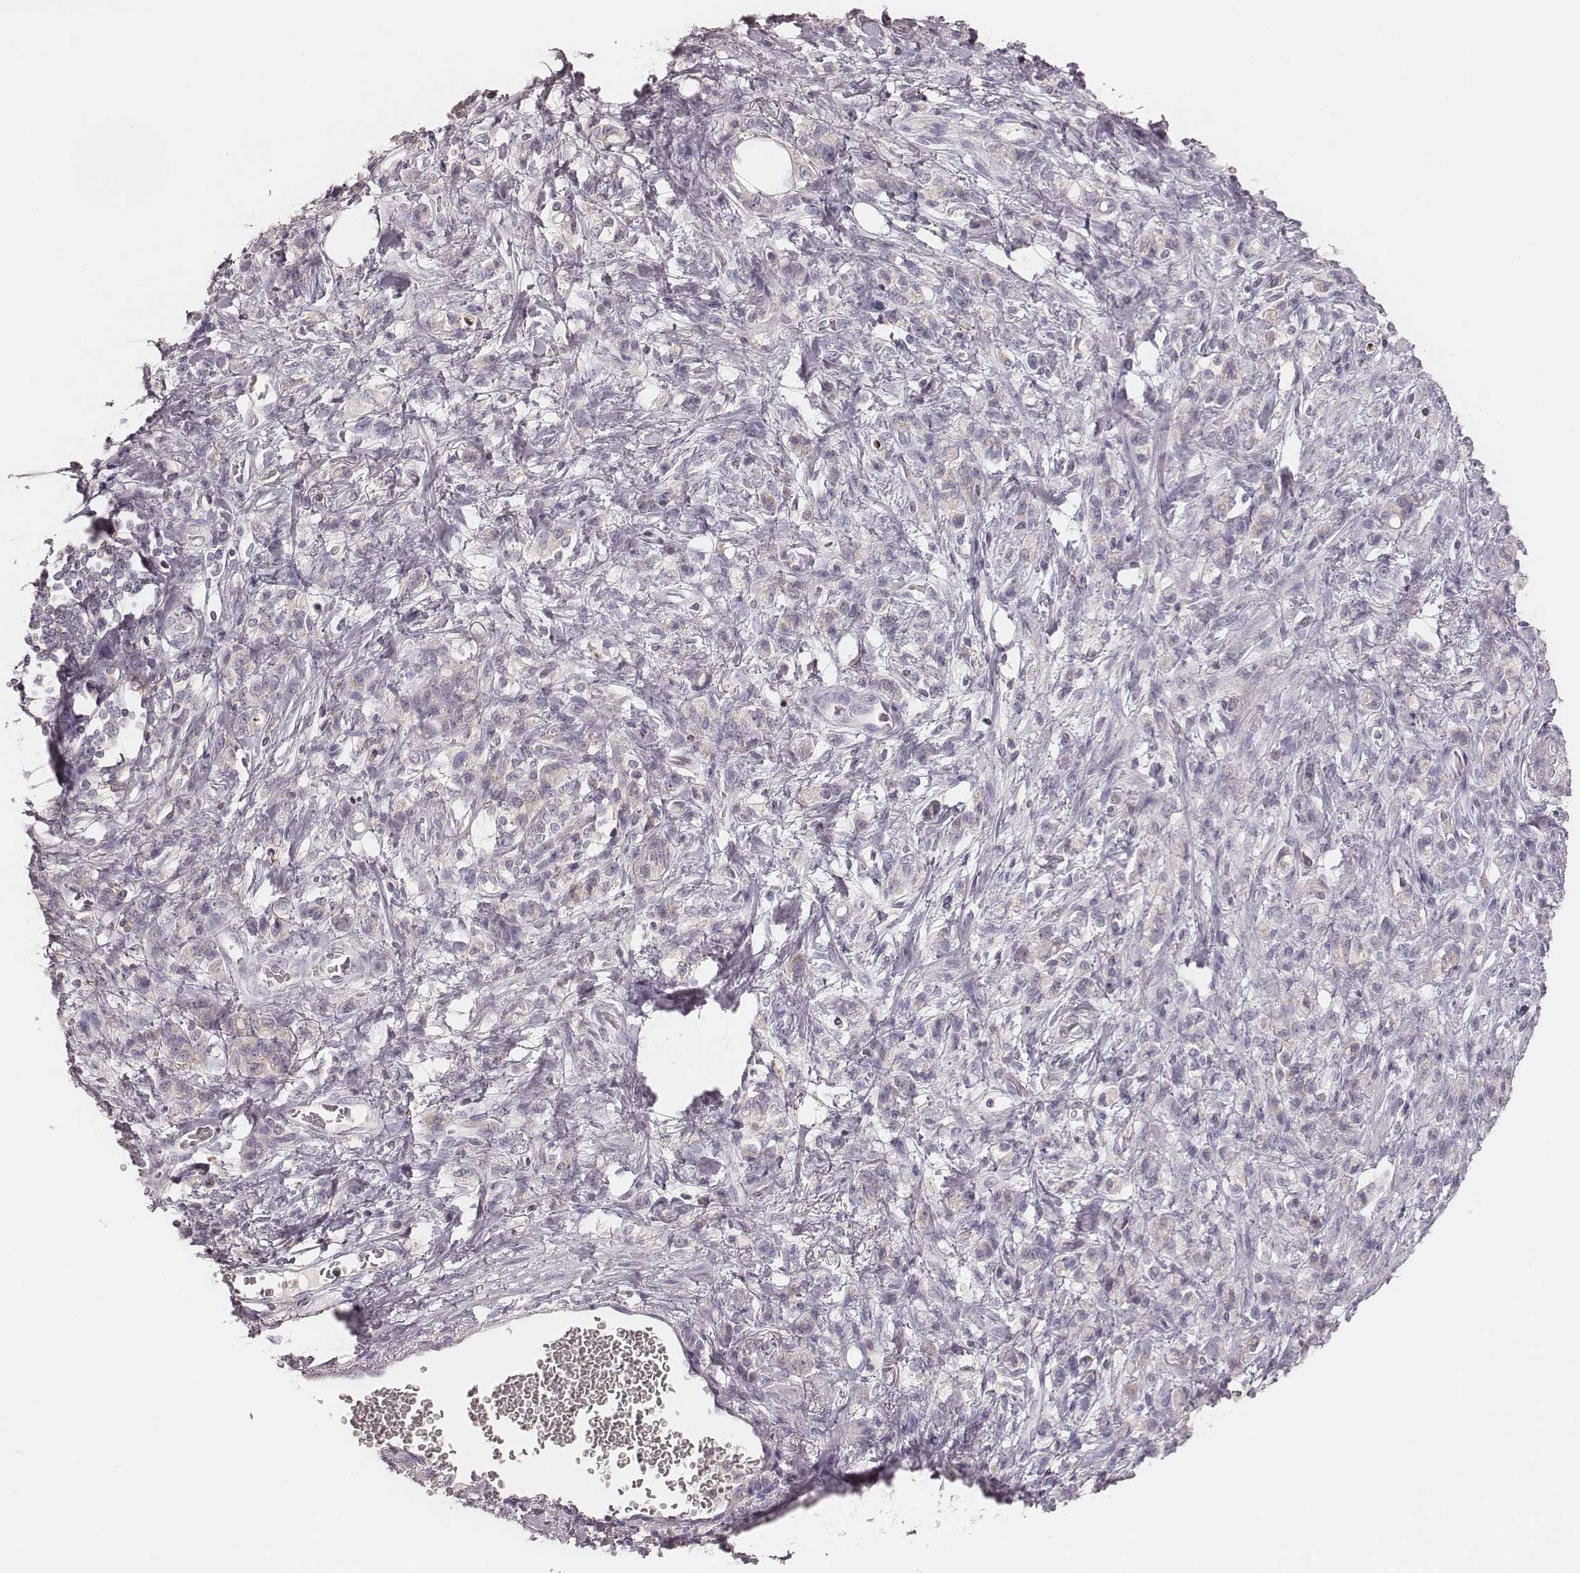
{"staining": {"intensity": "negative", "quantity": "none", "location": "none"}, "tissue": "stomach cancer", "cell_type": "Tumor cells", "image_type": "cancer", "snomed": [{"axis": "morphology", "description": "Adenocarcinoma, NOS"}, {"axis": "topography", "description": "Stomach"}], "caption": "The micrograph shows no significant staining in tumor cells of stomach cancer.", "gene": "MSX1", "patient": {"sex": "male", "age": 77}}